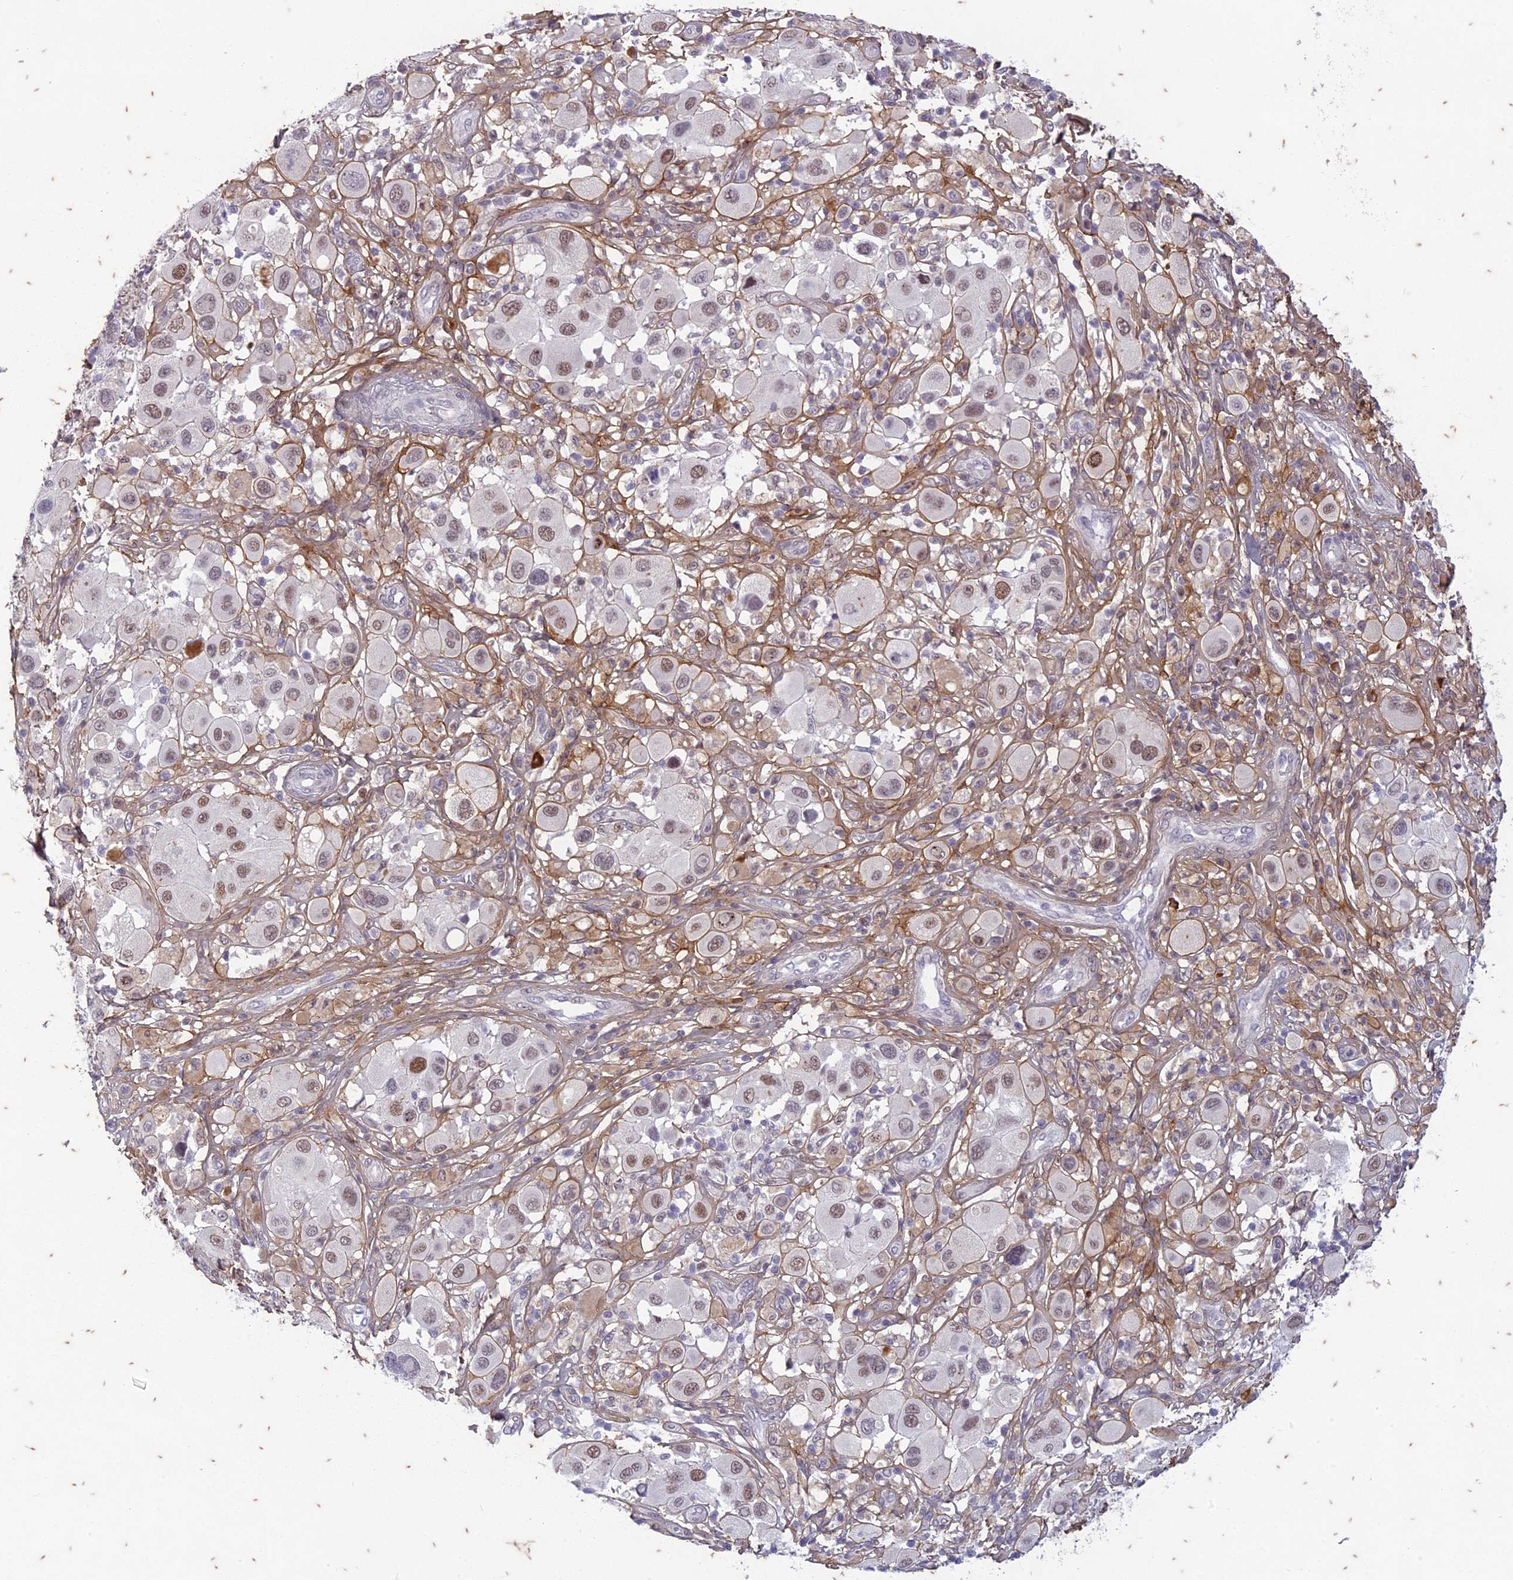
{"staining": {"intensity": "moderate", "quantity": ">75%", "location": "nuclear"}, "tissue": "melanoma", "cell_type": "Tumor cells", "image_type": "cancer", "snomed": [{"axis": "morphology", "description": "Malignant melanoma, Metastatic site"}, {"axis": "topography", "description": "Skin"}], "caption": "The photomicrograph reveals a brown stain indicating the presence of a protein in the nuclear of tumor cells in malignant melanoma (metastatic site).", "gene": "PABPN1L", "patient": {"sex": "male", "age": 41}}